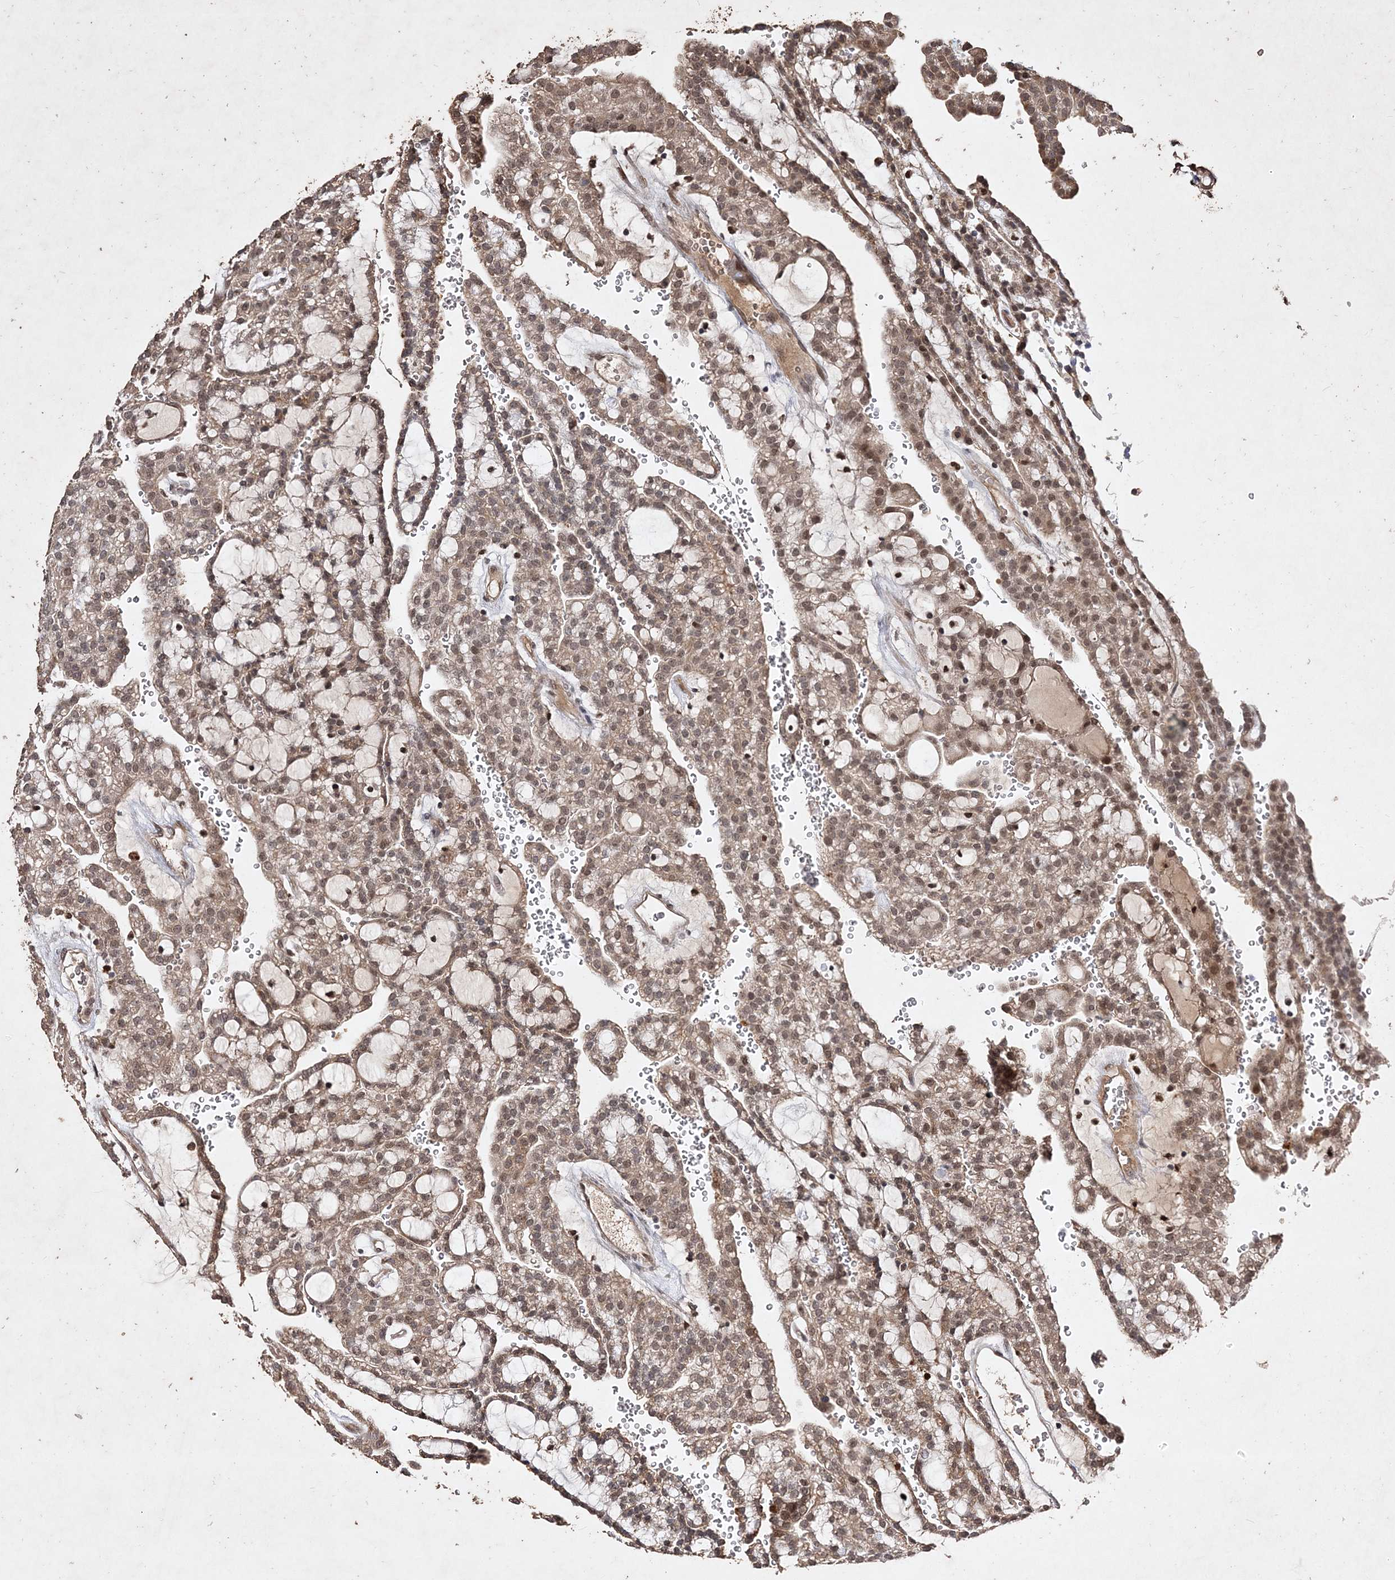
{"staining": {"intensity": "moderate", "quantity": ">75%", "location": "nuclear"}, "tissue": "renal cancer", "cell_type": "Tumor cells", "image_type": "cancer", "snomed": [{"axis": "morphology", "description": "Adenocarcinoma, NOS"}, {"axis": "topography", "description": "Kidney"}], "caption": "This is a micrograph of immunohistochemistry (IHC) staining of renal cancer (adenocarcinoma), which shows moderate staining in the nuclear of tumor cells.", "gene": "C3orf38", "patient": {"sex": "male", "age": 63}}